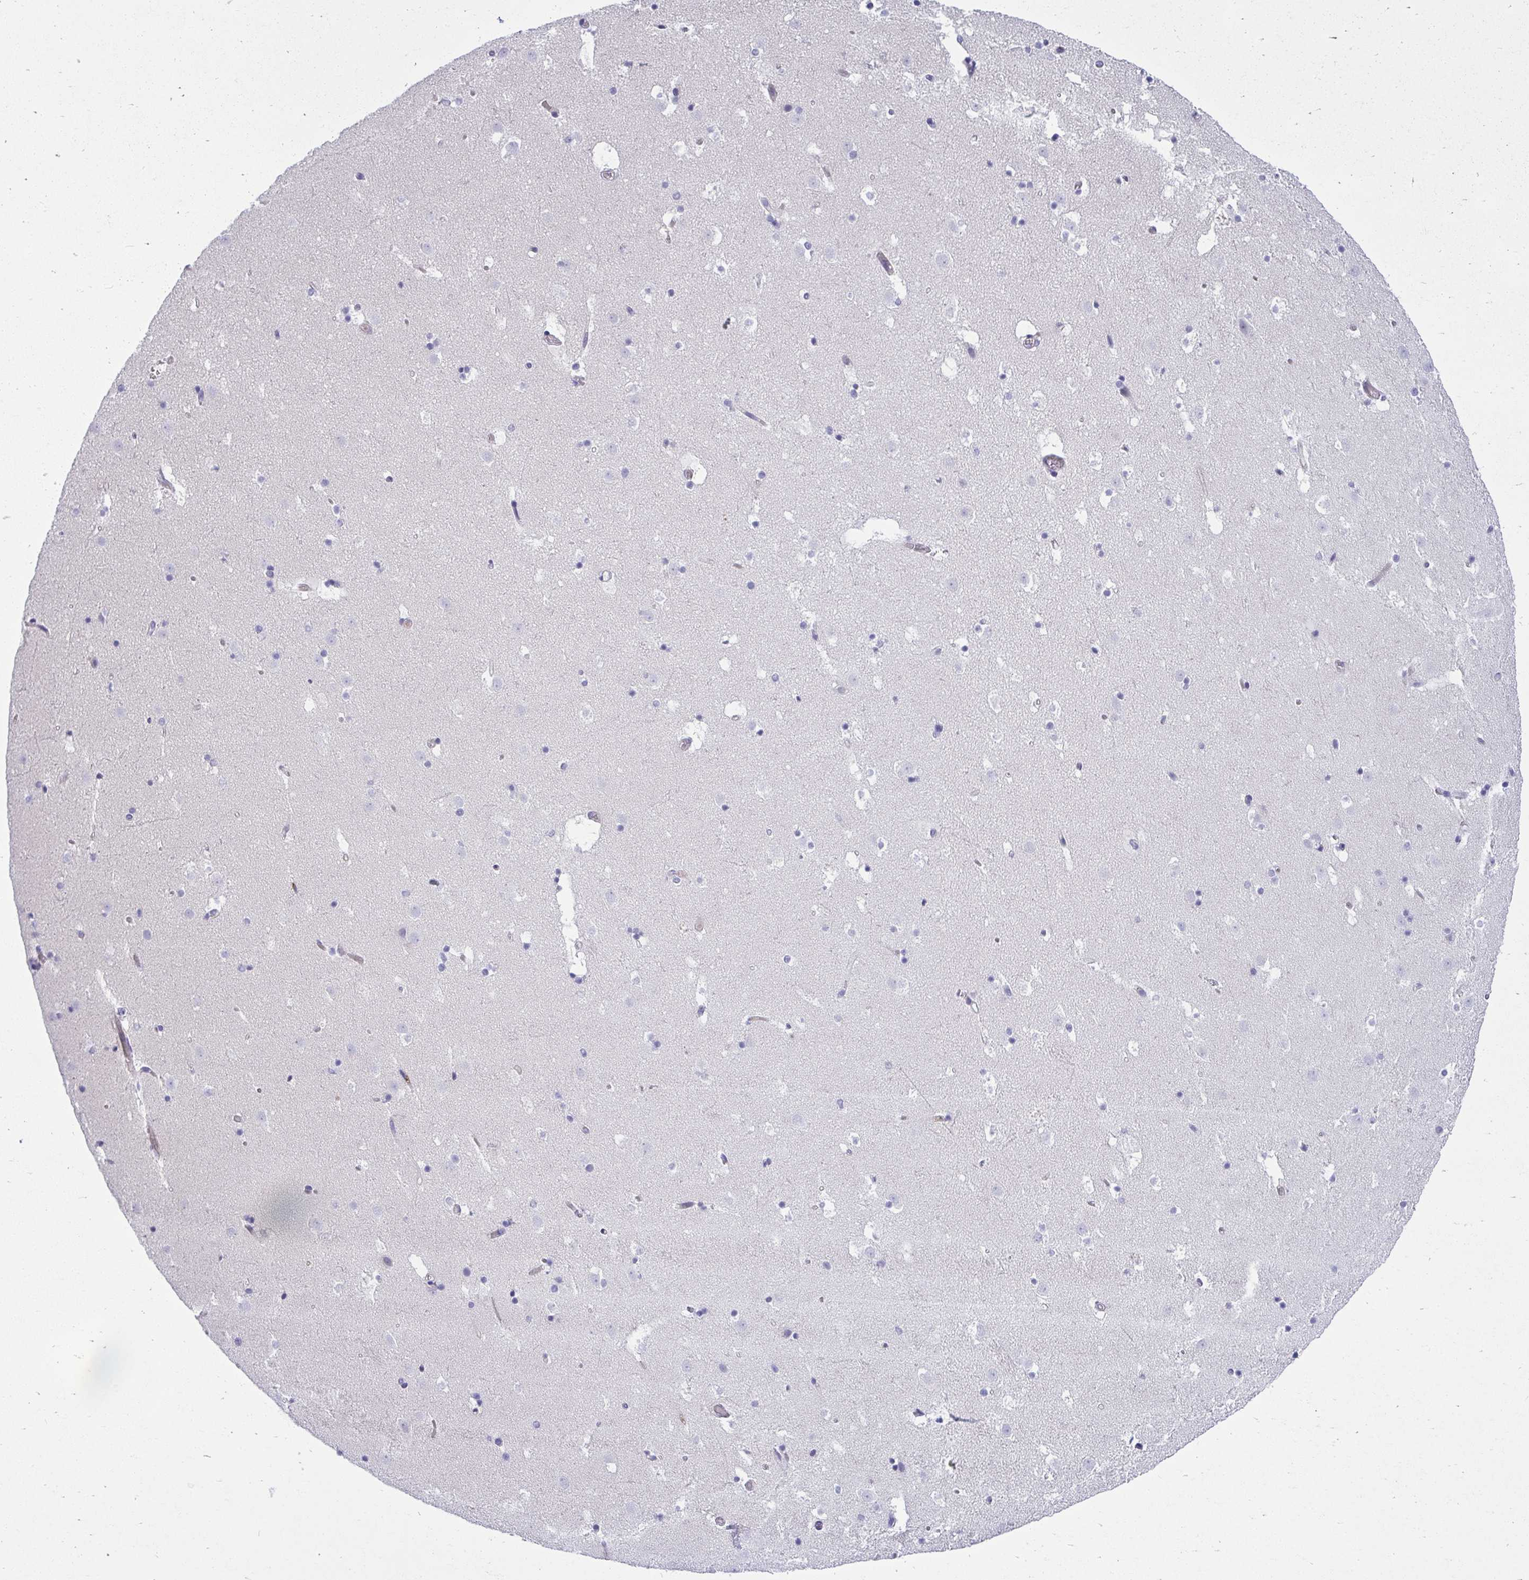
{"staining": {"intensity": "negative", "quantity": "none", "location": "none"}, "tissue": "caudate", "cell_type": "Glial cells", "image_type": "normal", "snomed": [{"axis": "morphology", "description": "Normal tissue, NOS"}, {"axis": "topography", "description": "Lateral ventricle wall"}], "caption": "Micrograph shows no protein expression in glial cells of unremarkable caudate.", "gene": "TSBP1", "patient": {"sex": "male", "age": 37}}